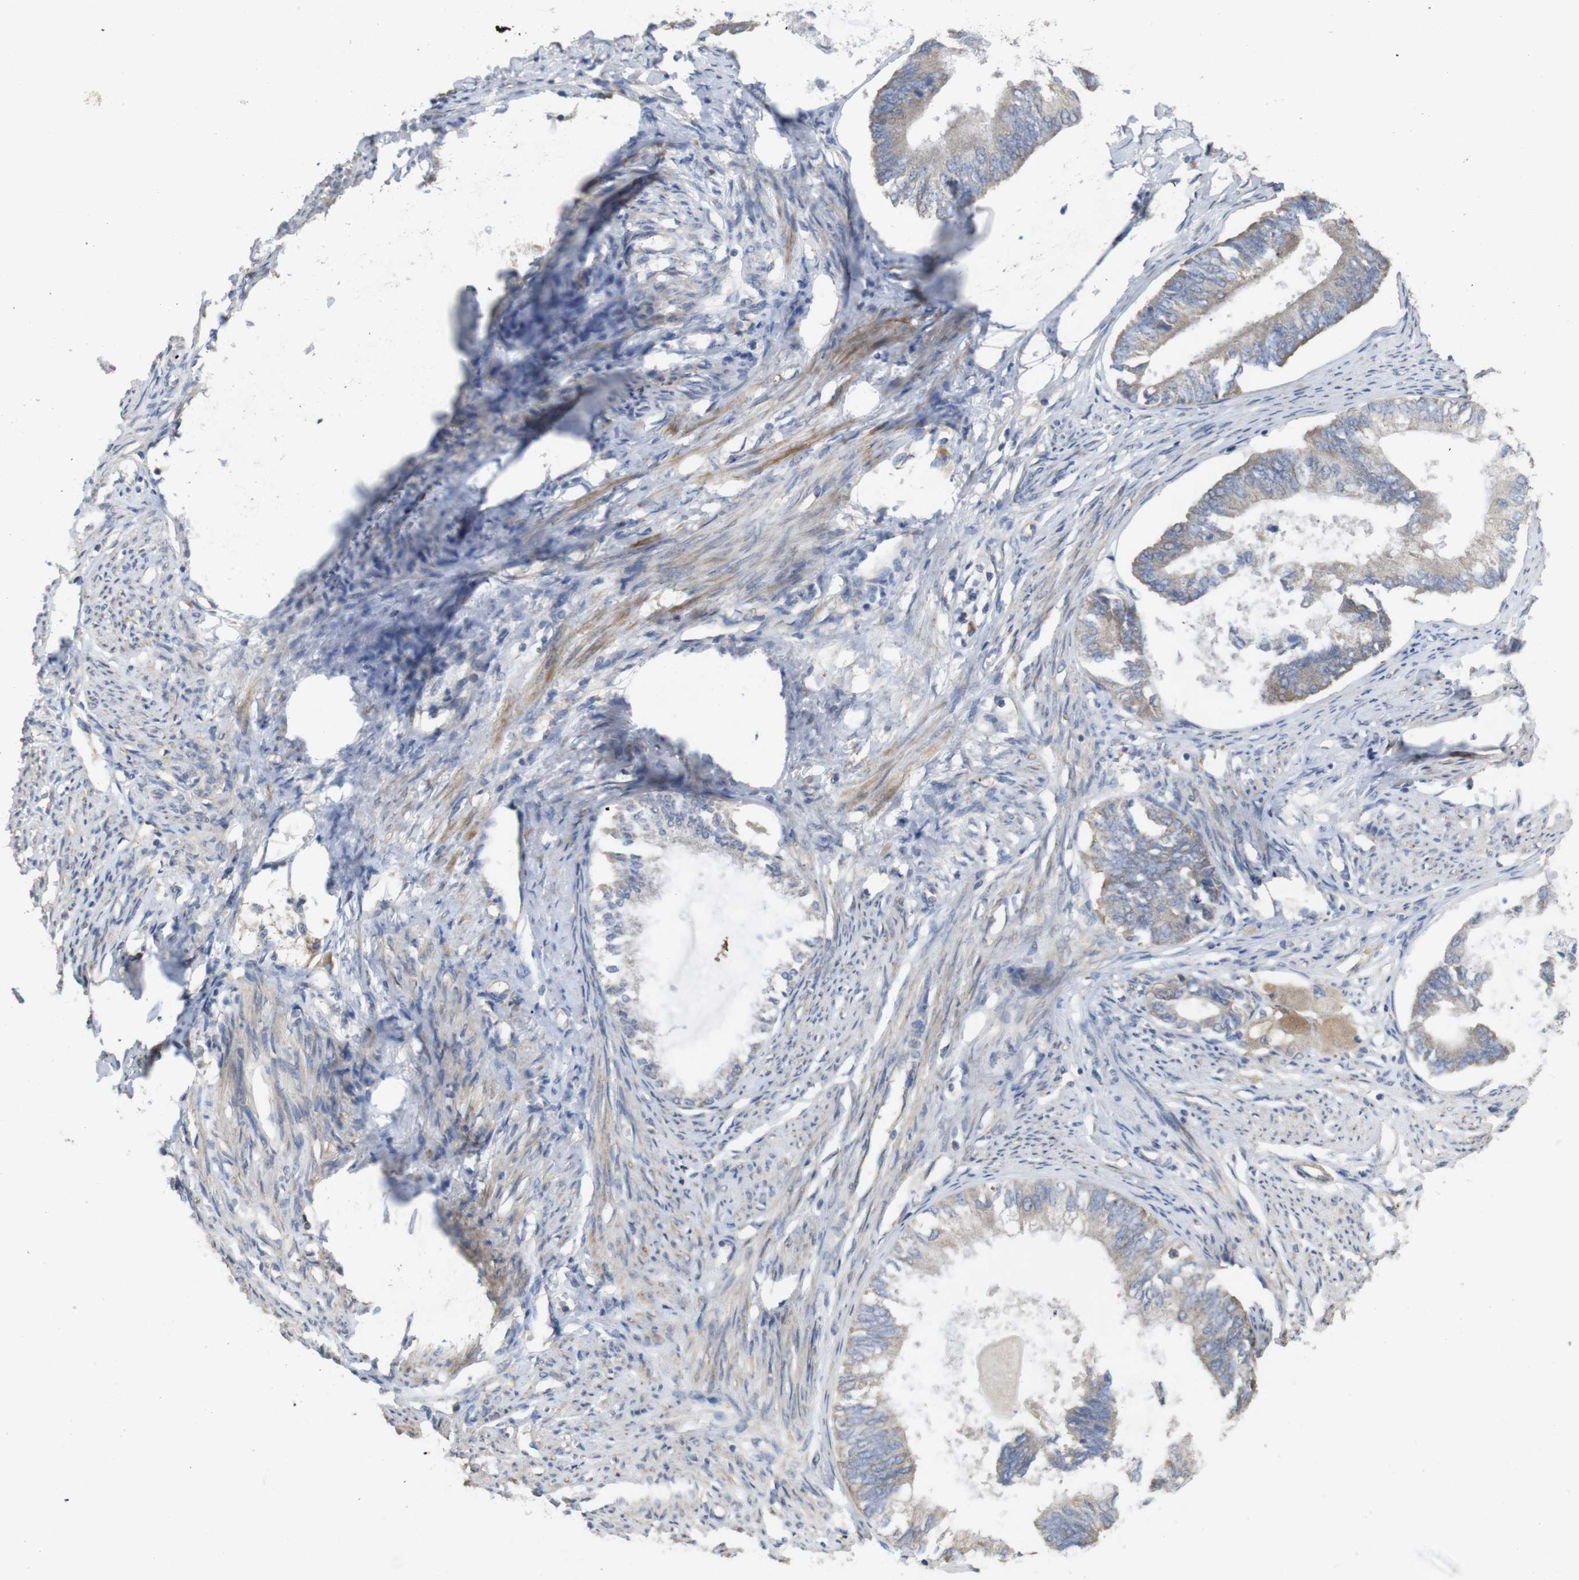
{"staining": {"intensity": "weak", "quantity": ">75%", "location": "cytoplasmic/membranous"}, "tissue": "endometrial cancer", "cell_type": "Tumor cells", "image_type": "cancer", "snomed": [{"axis": "morphology", "description": "Adenocarcinoma, NOS"}, {"axis": "topography", "description": "Endometrium"}], "caption": "A high-resolution histopathology image shows IHC staining of endometrial adenocarcinoma, which shows weak cytoplasmic/membranous expression in approximately >75% of tumor cells.", "gene": "KCNS3", "patient": {"sex": "female", "age": 86}}